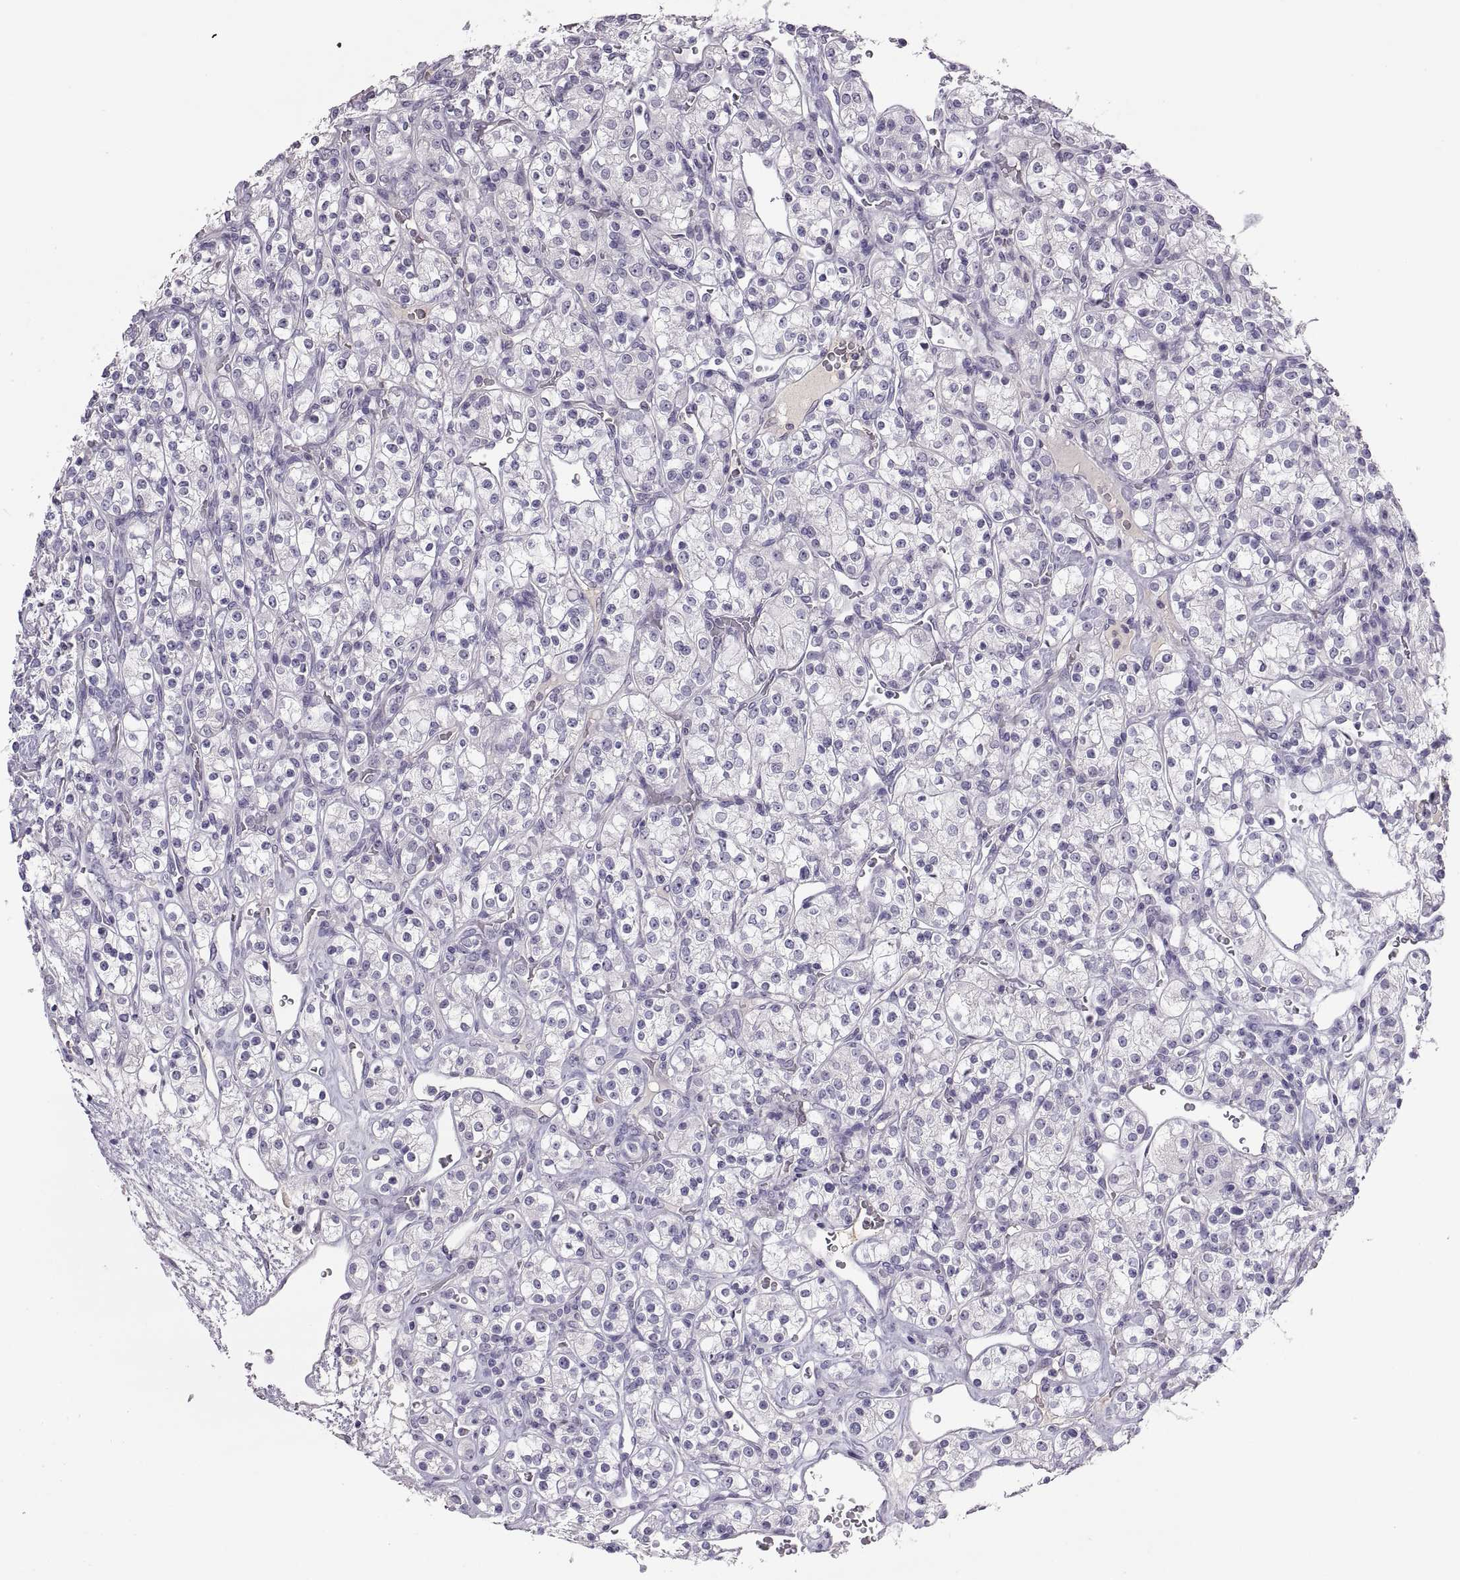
{"staining": {"intensity": "negative", "quantity": "none", "location": "none"}, "tissue": "renal cancer", "cell_type": "Tumor cells", "image_type": "cancer", "snomed": [{"axis": "morphology", "description": "Adenocarcinoma, NOS"}, {"axis": "topography", "description": "Kidney"}], "caption": "The immunohistochemistry photomicrograph has no significant staining in tumor cells of renal adenocarcinoma tissue.", "gene": "TBX19", "patient": {"sex": "male", "age": 77}}